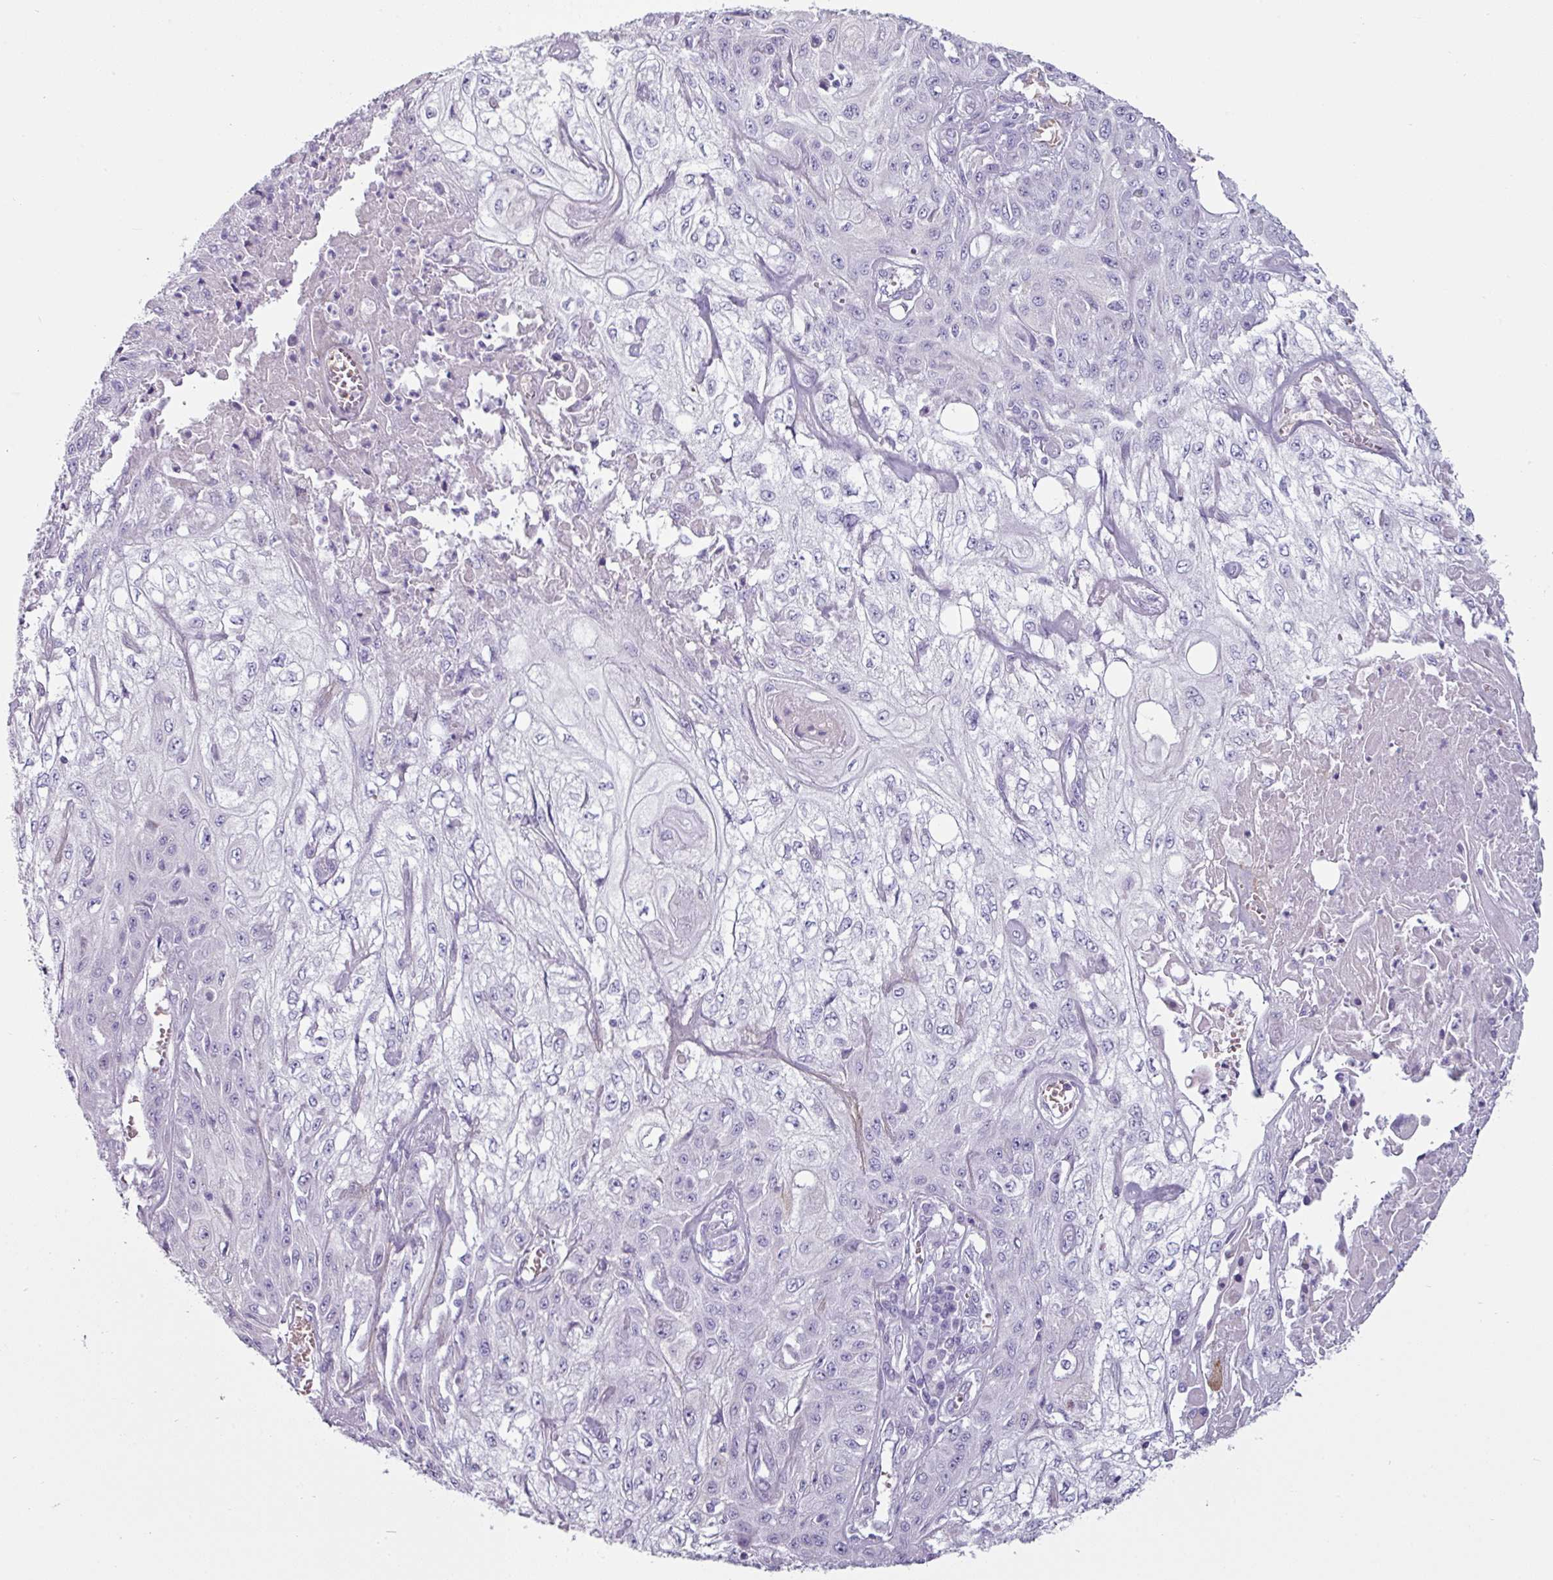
{"staining": {"intensity": "negative", "quantity": "none", "location": "none"}, "tissue": "skin cancer", "cell_type": "Tumor cells", "image_type": "cancer", "snomed": [{"axis": "morphology", "description": "Squamous cell carcinoma, NOS"}, {"axis": "morphology", "description": "Squamous cell carcinoma, metastatic, NOS"}, {"axis": "topography", "description": "Skin"}, {"axis": "topography", "description": "Lymph node"}], "caption": "Histopathology image shows no significant protein expression in tumor cells of skin cancer (squamous cell carcinoma).", "gene": "CLCA1", "patient": {"sex": "male", "age": 75}}